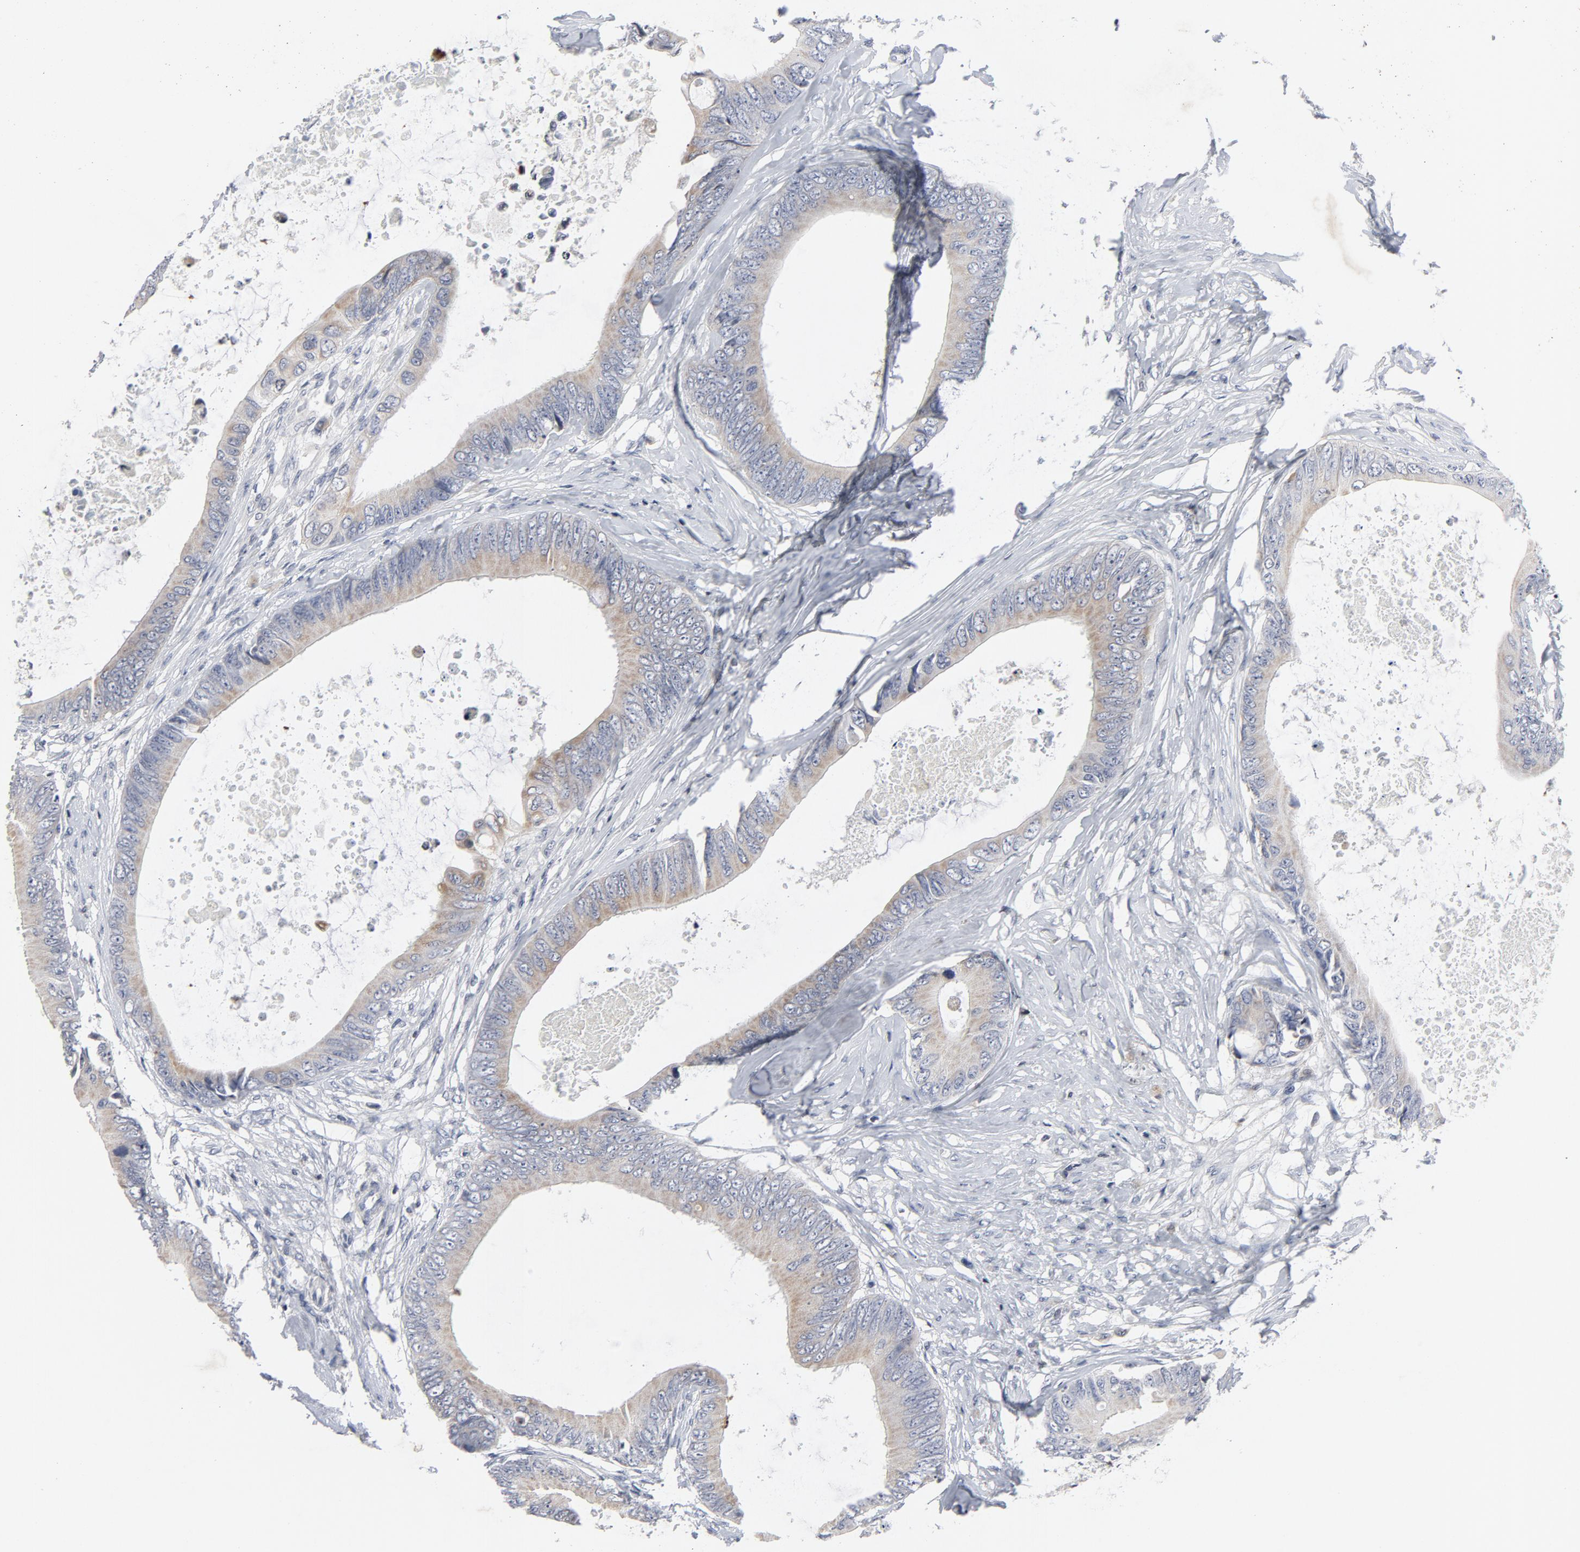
{"staining": {"intensity": "weak", "quantity": "25%-75%", "location": "cytoplasmic/membranous"}, "tissue": "colorectal cancer", "cell_type": "Tumor cells", "image_type": "cancer", "snomed": [{"axis": "morphology", "description": "Normal tissue, NOS"}, {"axis": "morphology", "description": "Adenocarcinoma, NOS"}, {"axis": "topography", "description": "Rectum"}, {"axis": "topography", "description": "Peripheral nerve tissue"}], "caption": "Immunohistochemical staining of colorectal cancer shows weak cytoplasmic/membranous protein expression in approximately 25%-75% of tumor cells.", "gene": "TCL1A", "patient": {"sex": "female", "age": 77}}